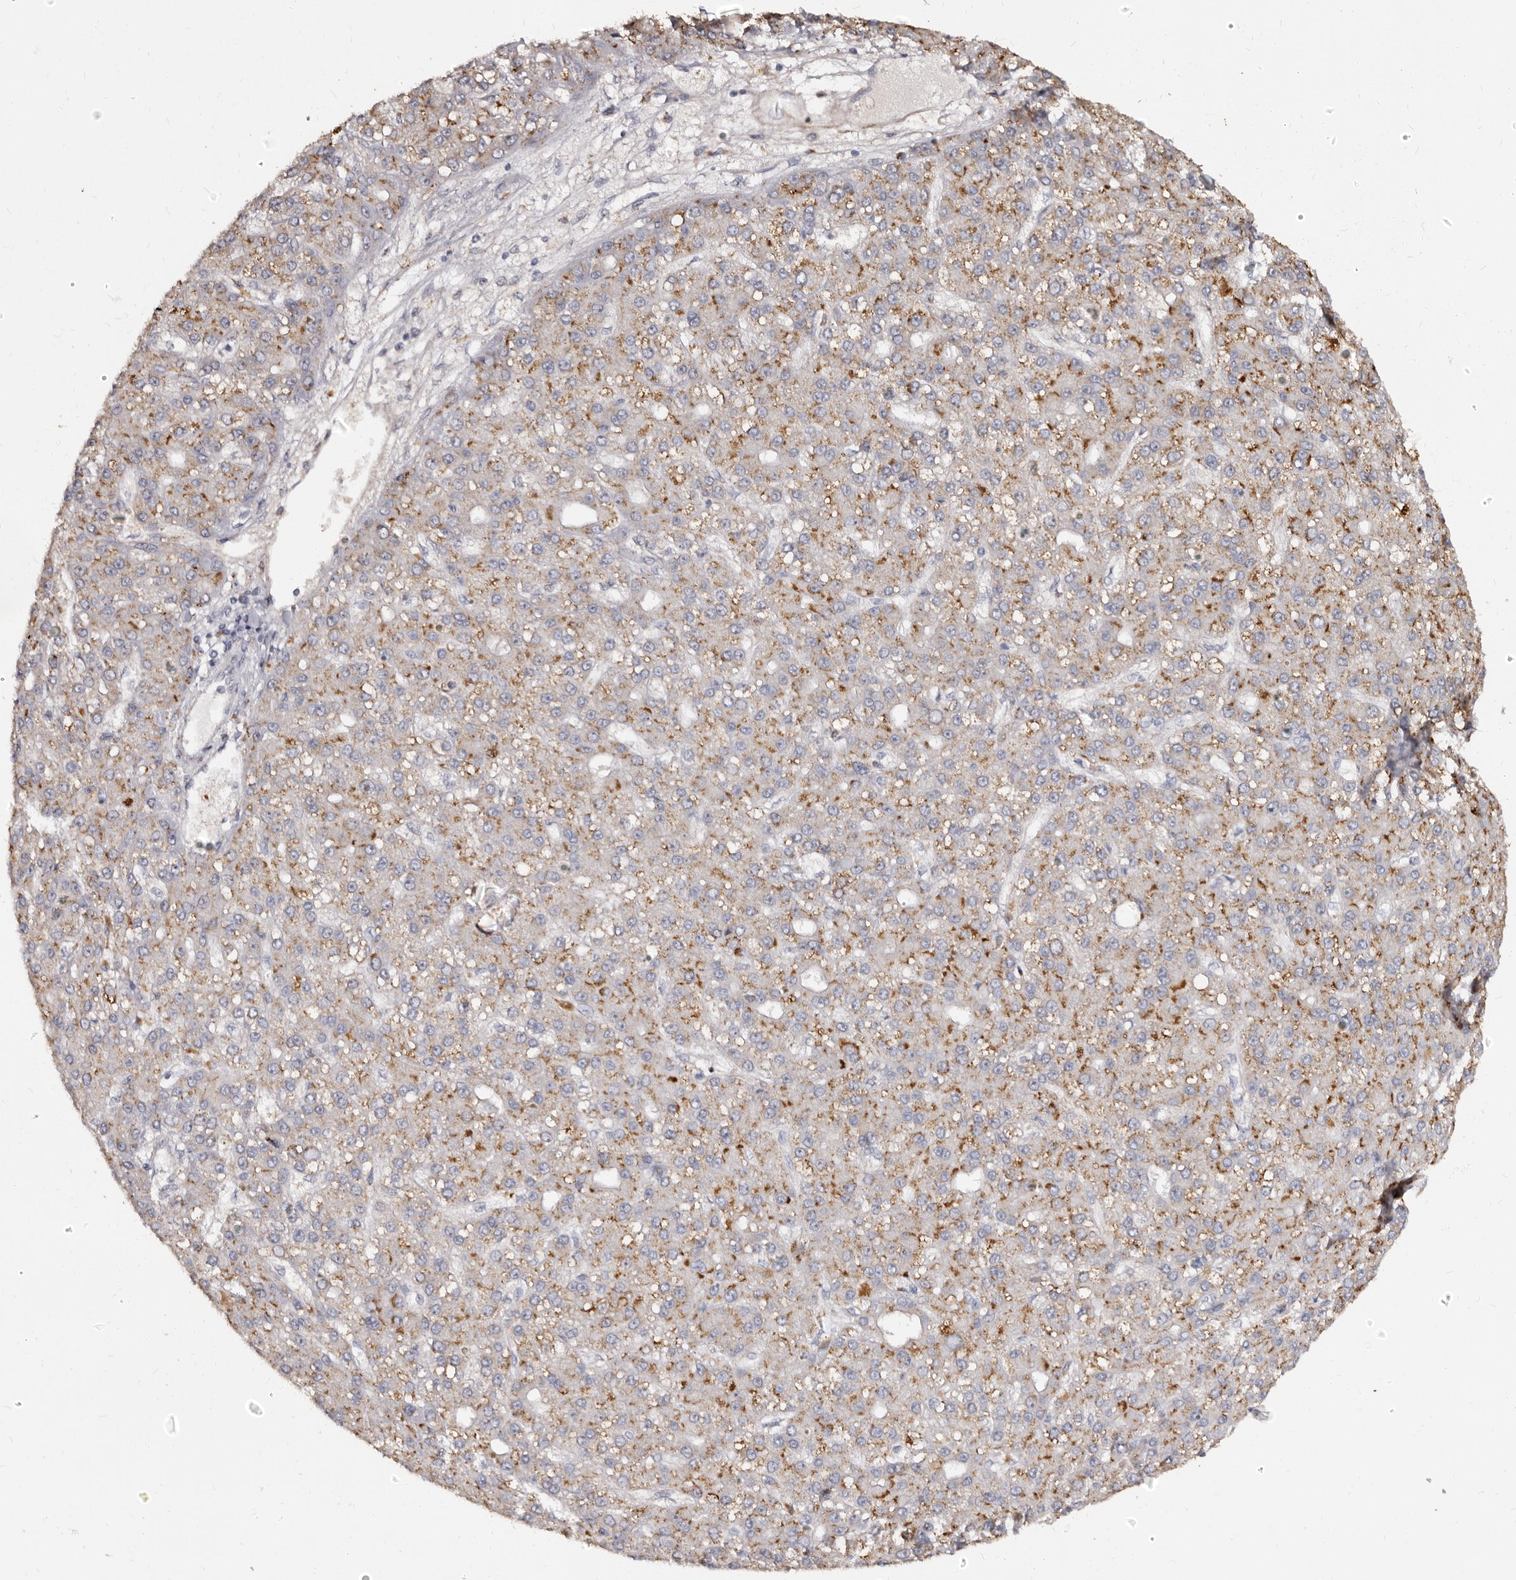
{"staining": {"intensity": "moderate", "quantity": ">75%", "location": "cytoplasmic/membranous"}, "tissue": "liver cancer", "cell_type": "Tumor cells", "image_type": "cancer", "snomed": [{"axis": "morphology", "description": "Carcinoma, Hepatocellular, NOS"}, {"axis": "topography", "description": "Liver"}], "caption": "Tumor cells show moderate cytoplasmic/membranous expression in about >75% of cells in liver hepatocellular carcinoma. The protein of interest is stained brown, and the nuclei are stained in blue (DAB IHC with brightfield microscopy, high magnification).", "gene": "PTAFR", "patient": {"sex": "male", "age": 67}}